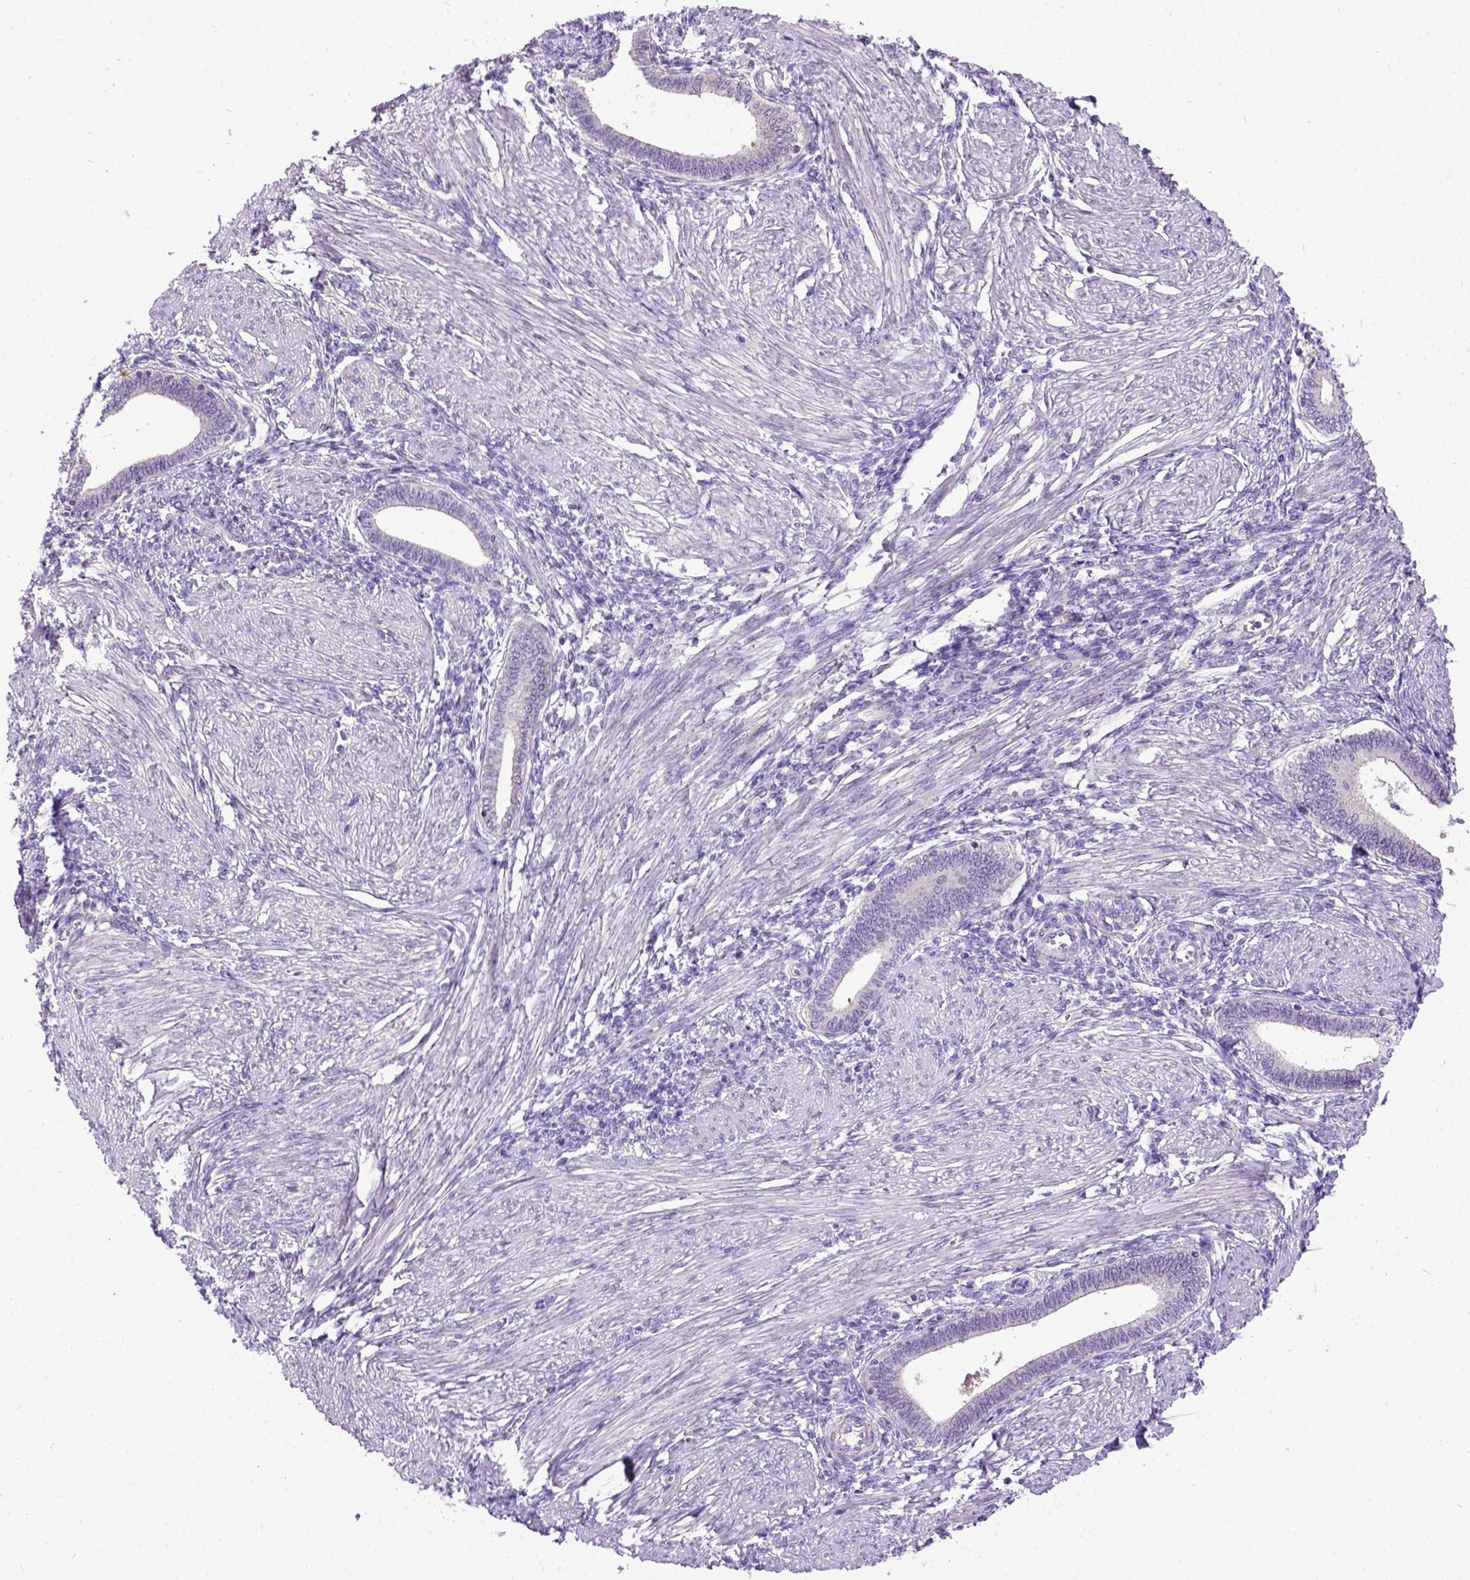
{"staining": {"intensity": "negative", "quantity": "none", "location": "none"}, "tissue": "endometrium", "cell_type": "Cells in endometrial stroma", "image_type": "normal", "snomed": [{"axis": "morphology", "description": "Normal tissue, NOS"}, {"axis": "topography", "description": "Endometrium"}], "caption": "Immunohistochemistry photomicrograph of normal endometrium: endometrium stained with DAB exhibits no significant protein staining in cells in endometrial stroma. Nuclei are stained in blue.", "gene": "NEK5", "patient": {"sex": "female", "age": 42}}